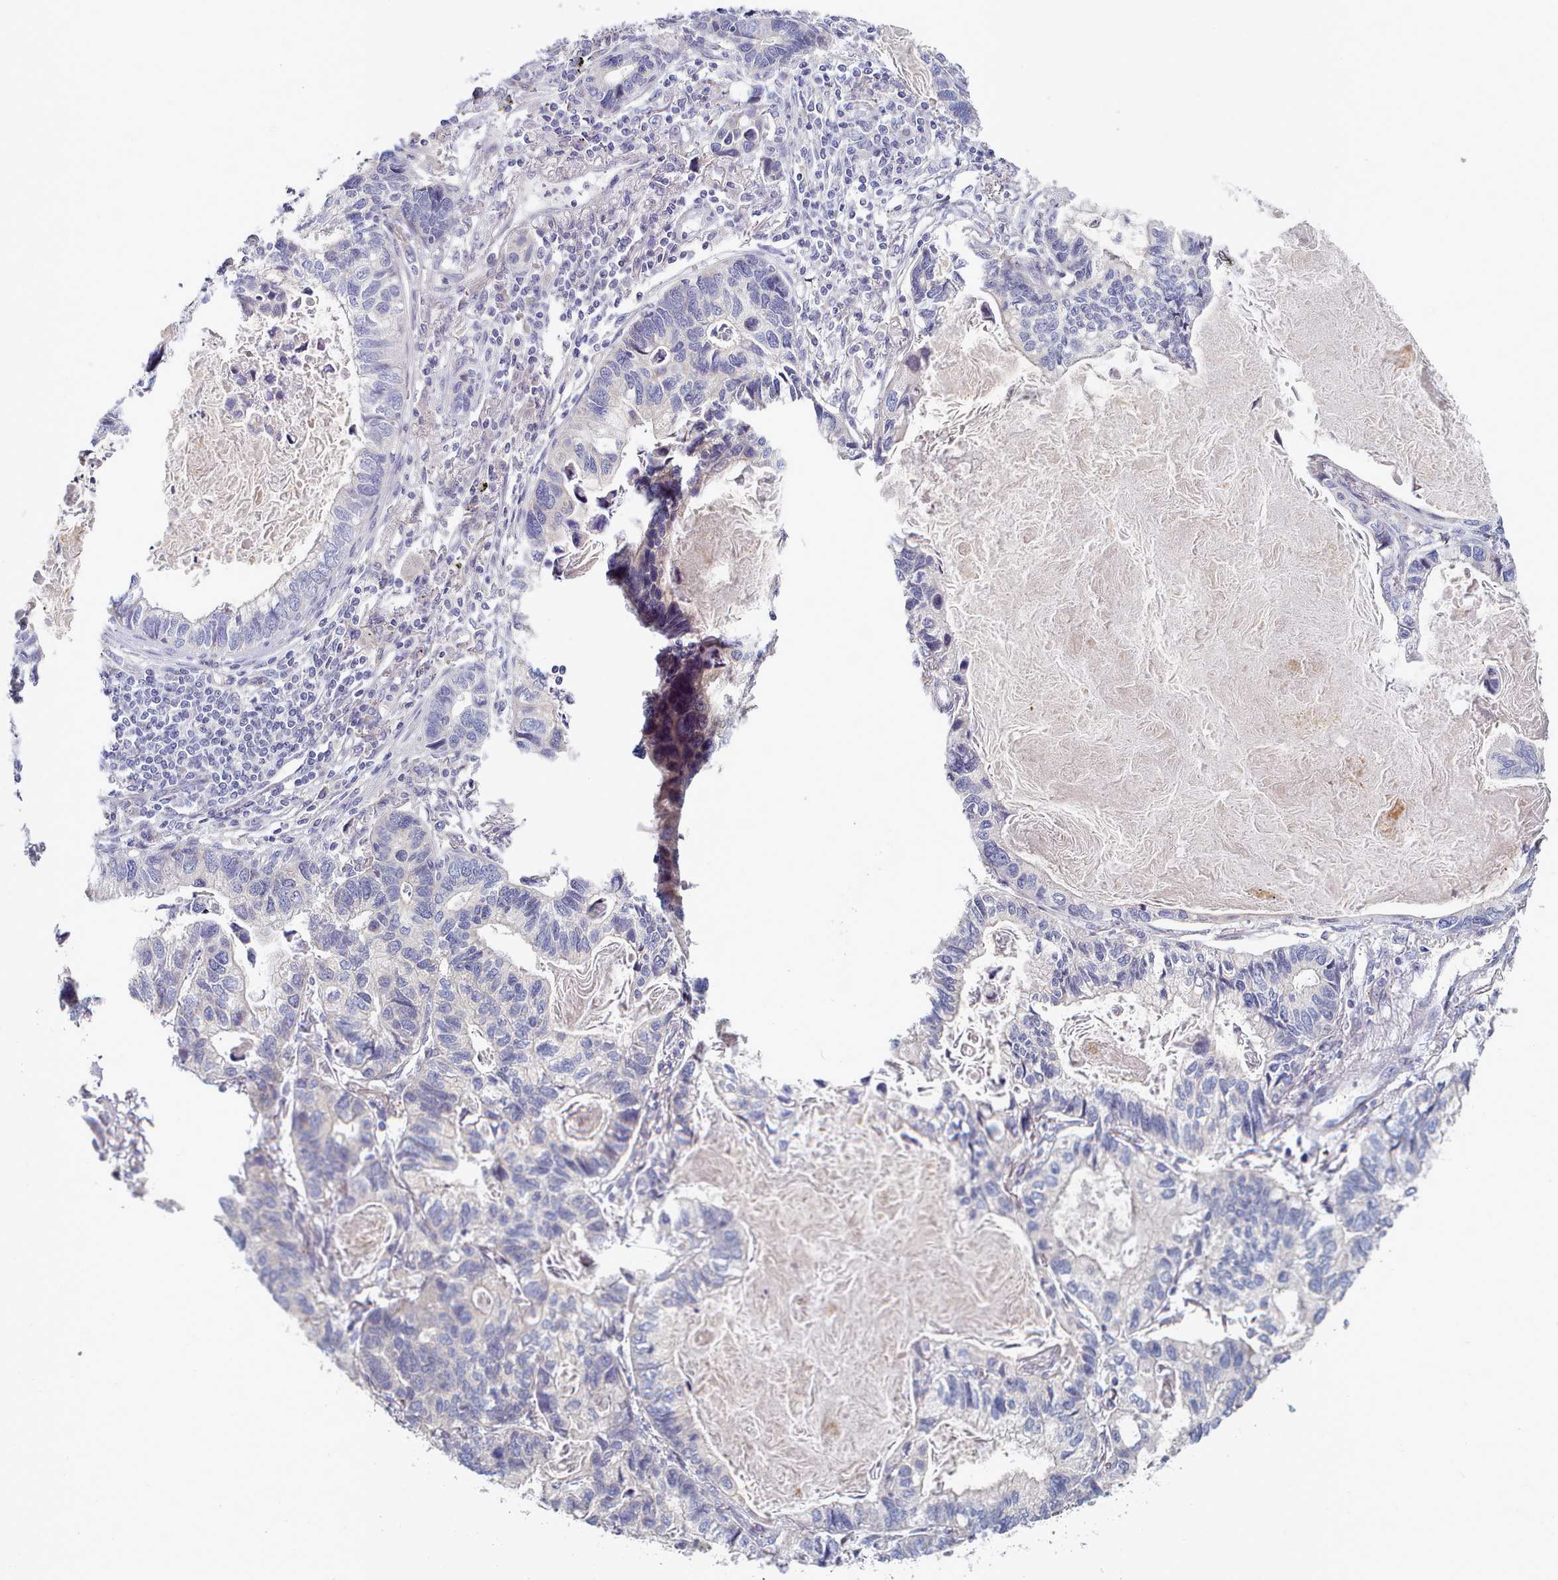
{"staining": {"intensity": "negative", "quantity": "none", "location": "none"}, "tissue": "lung cancer", "cell_type": "Tumor cells", "image_type": "cancer", "snomed": [{"axis": "morphology", "description": "Adenocarcinoma, NOS"}, {"axis": "topography", "description": "Lung"}], "caption": "DAB (3,3'-diaminobenzidine) immunohistochemical staining of human lung cancer exhibits no significant staining in tumor cells.", "gene": "TYW1B", "patient": {"sex": "male", "age": 67}}